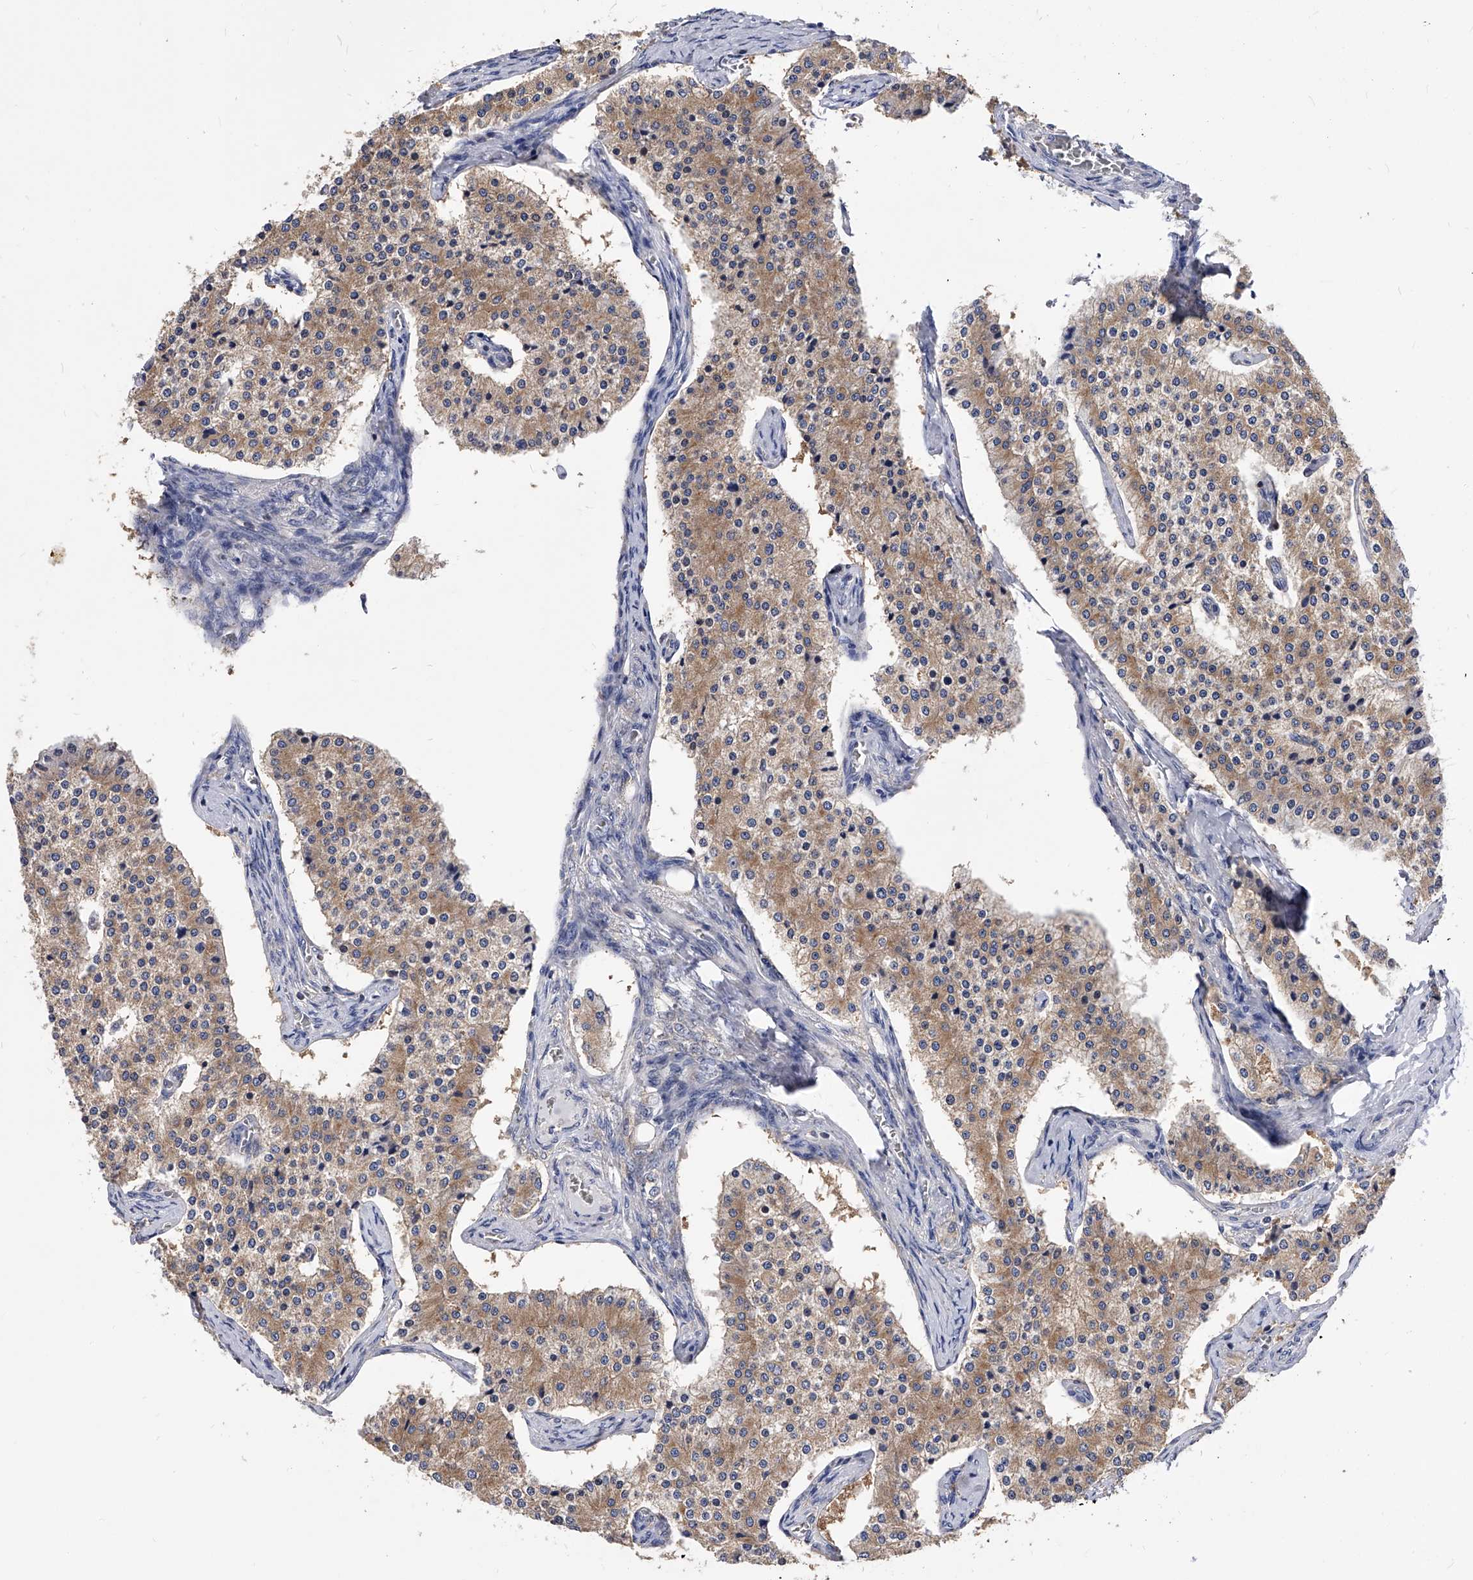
{"staining": {"intensity": "moderate", "quantity": ">75%", "location": "cytoplasmic/membranous"}, "tissue": "carcinoid", "cell_type": "Tumor cells", "image_type": "cancer", "snomed": [{"axis": "morphology", "description": "Carcinoid, malignant, NOS"}, {"axis": "topography", "description": "Colon"}], "caption": "A histopathology image of carcinoid stained for a protein exhibits moderate cytoplasmic/membranous brown staining in tumor cells.", "gene": "APEH", "patient": {"sex": "female", "age": 52}}